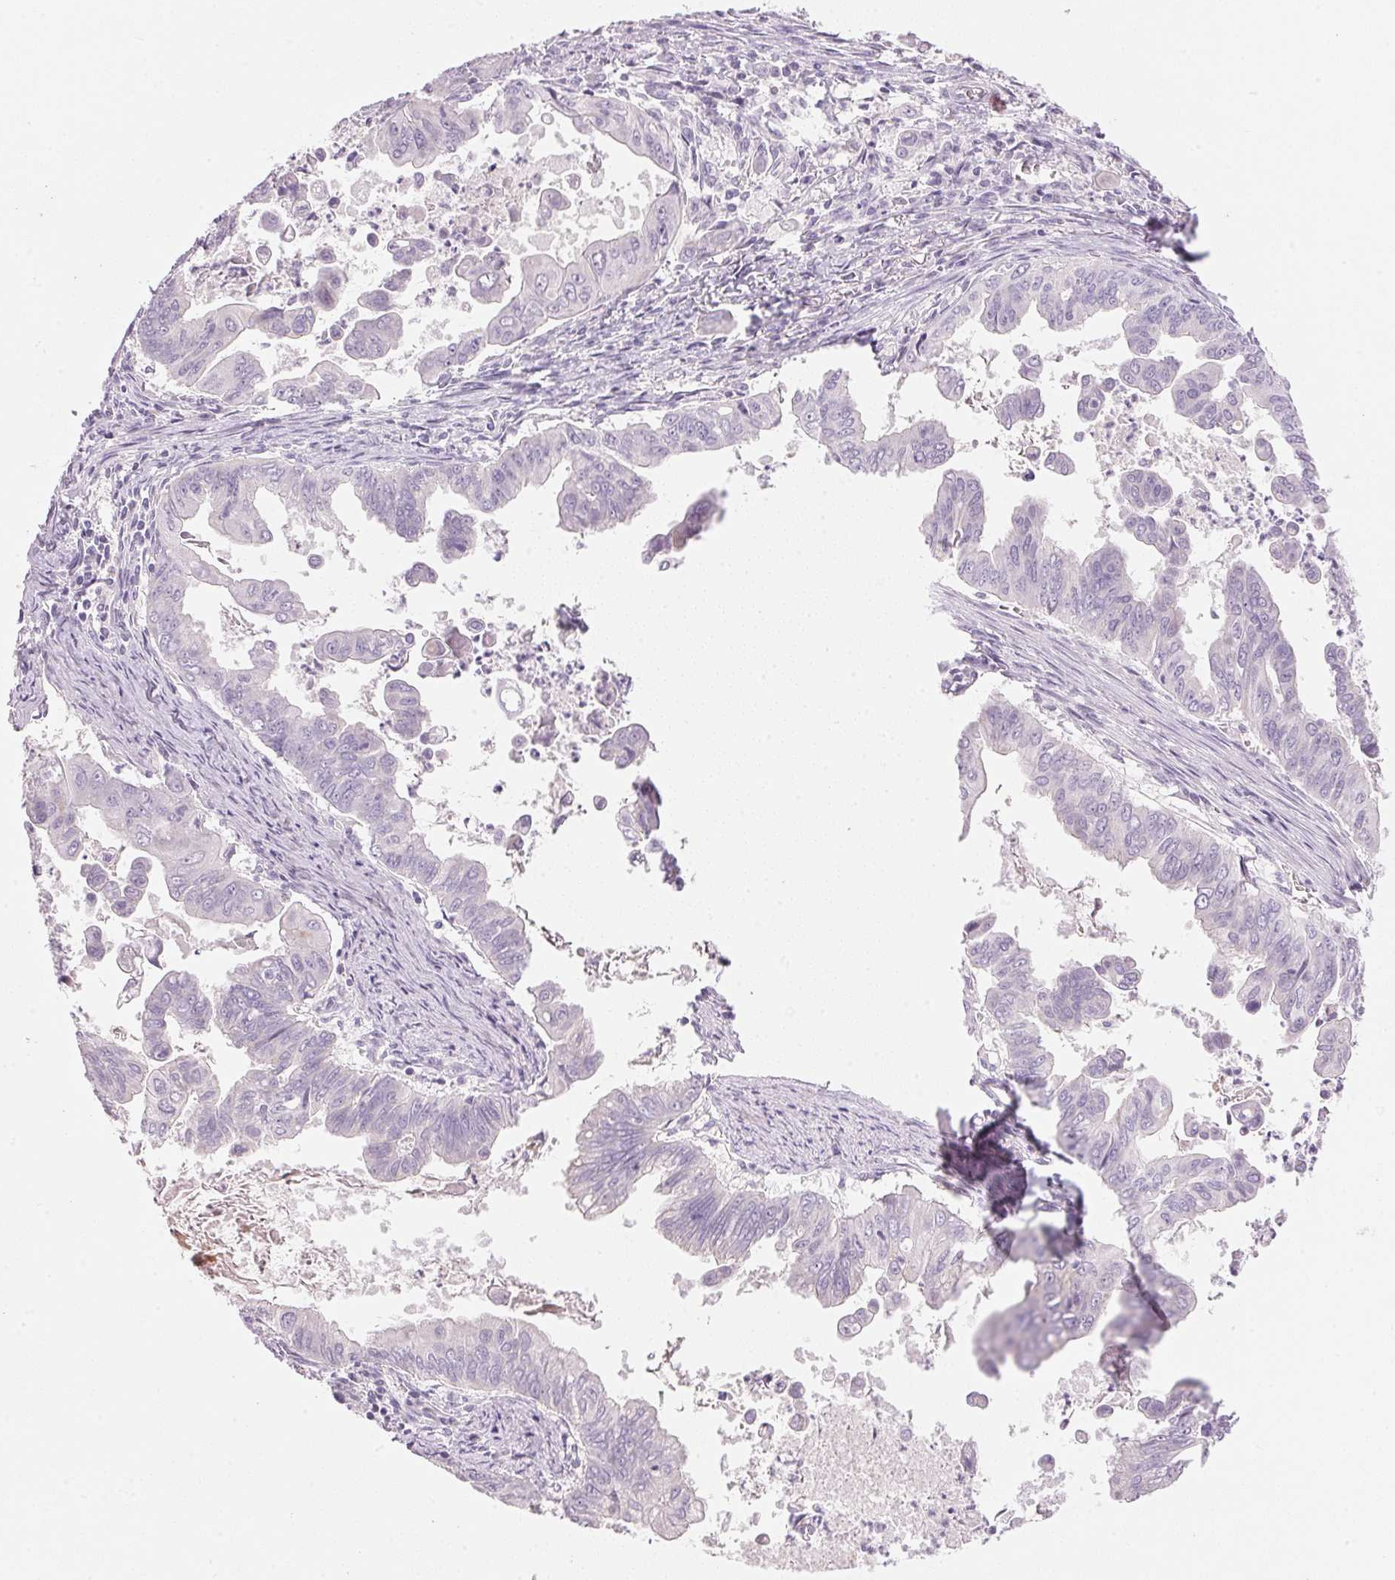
{"staining": {"intensity": "negative", "quantity": "none", "location": "none"}, "tissue": "stomach cancer", "cell_type": "Tumor cells", "image_type": "cancer", "snomed": [{"axis": "morphology", "description": "Adenocarcinoma, NOS"}, {"axis": "topography", "description": "Stomach, upper"}], "caption": "The IHC histopathology image has no significant positivity in tumor cells of stomach adenocarcinoma tissue.", "gene": "CYP11B1", "patient": {"sex": "male", "age": 80}}